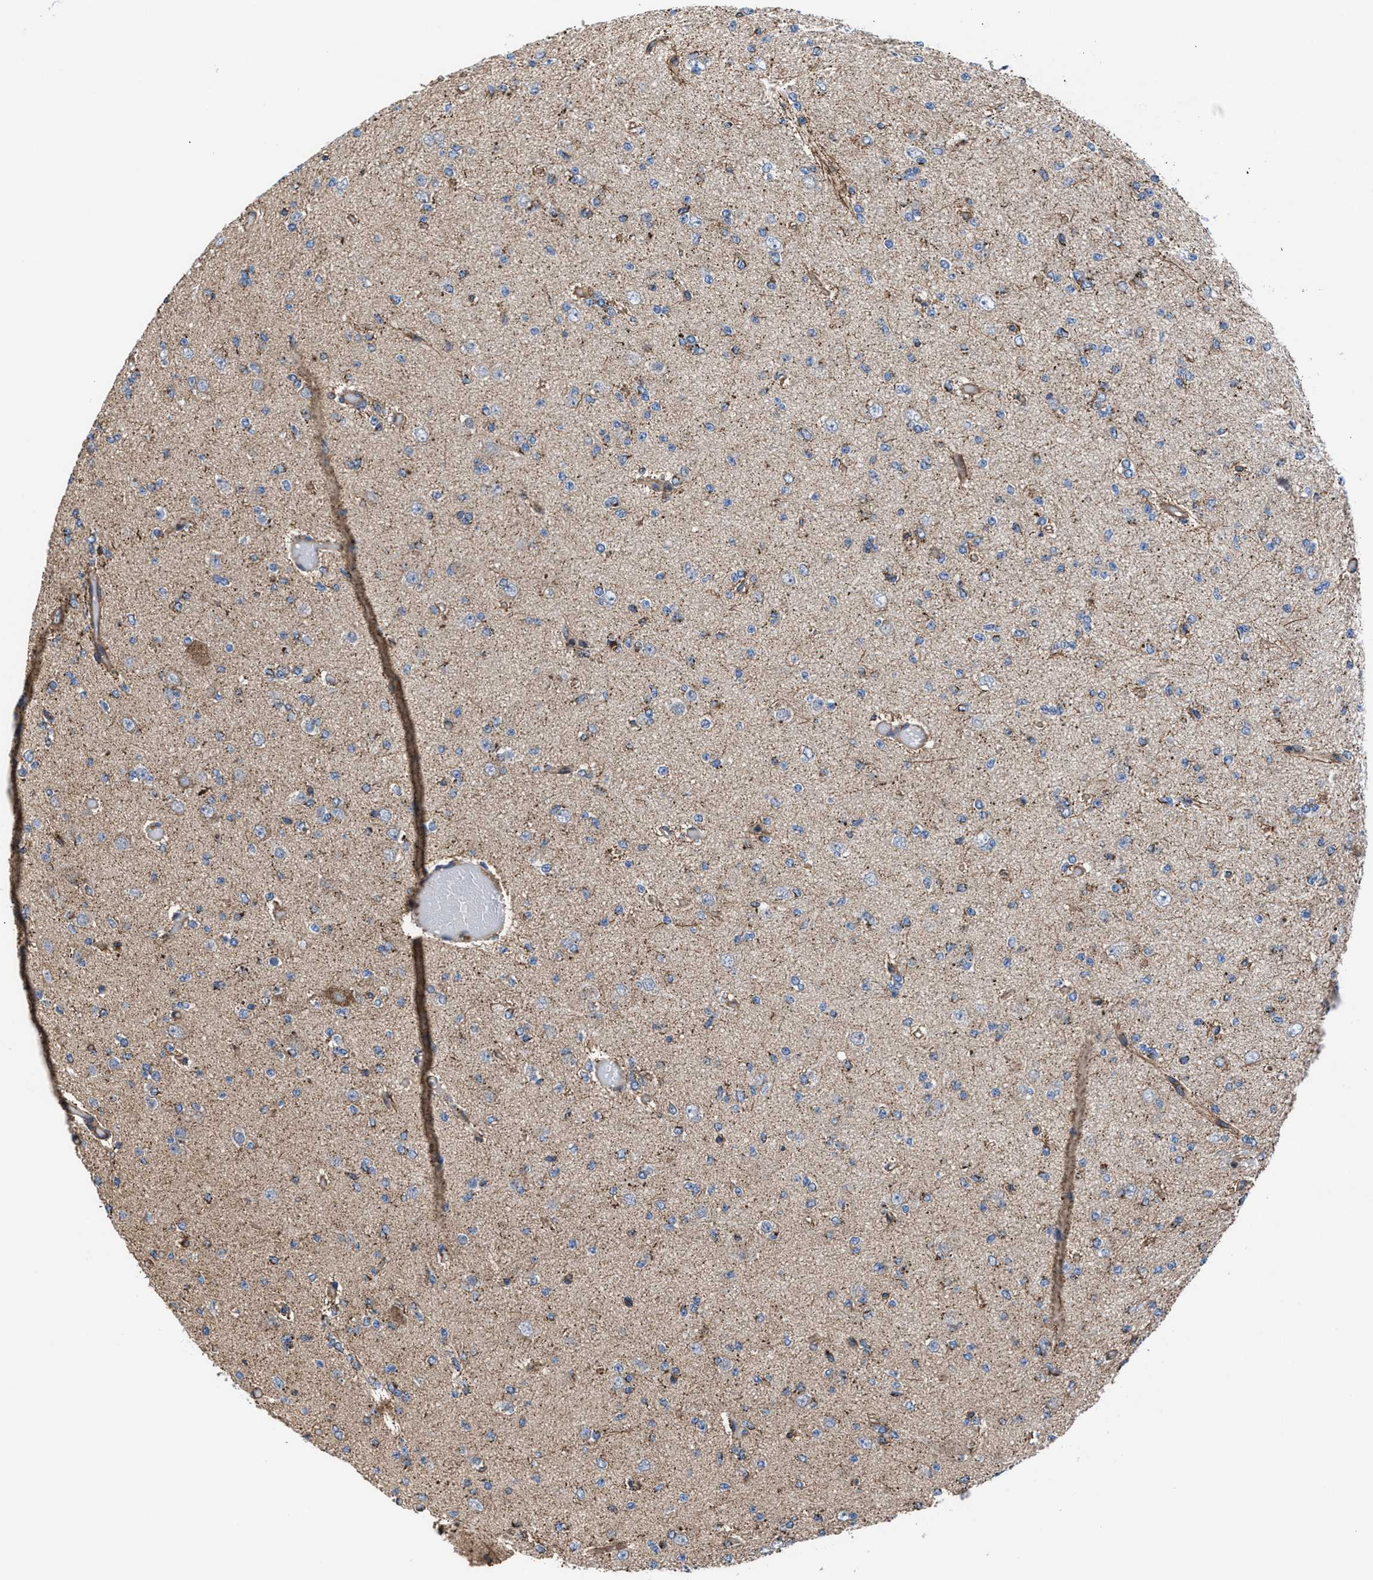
{"staining": {"intensity": "weak", "quantity": "<25%", "location": "cytoplasmic/membranous"}, "tissue": "glioma", "cell_type": "Tumor cells", "image_type": "cancer", "snomed": [{"axis": "morphology", "description": "Glioma, malignant, Low grade"}, {"axis": "topography", "description": "Brain"}], "caption": "Tumor cells show no significant expression in glioma.", "gene": "PRR15L", "patient": {"sex": "female", "age": 22}}